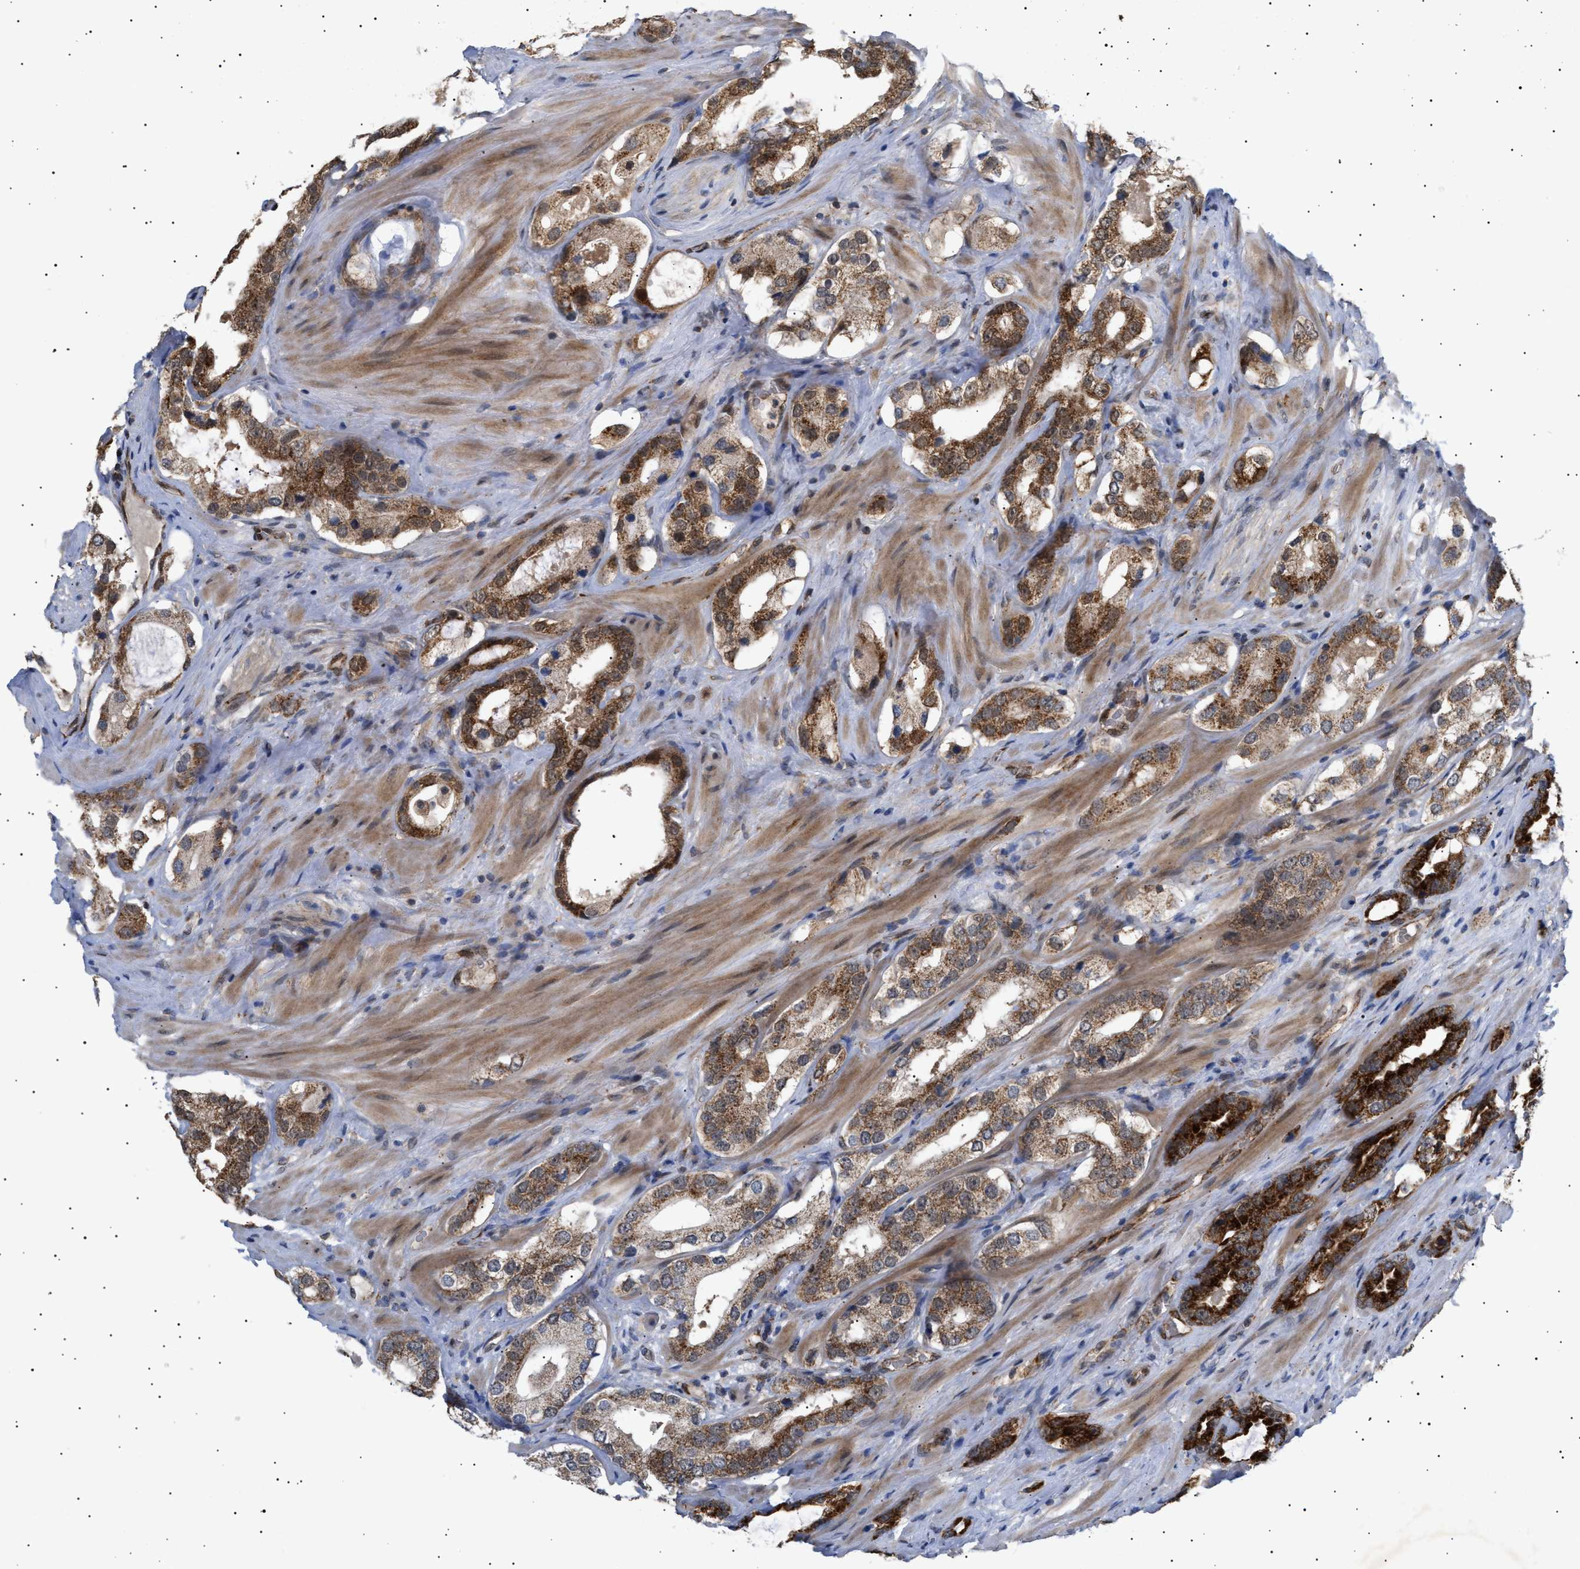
{"staining": {"intensity": "strong", "quantity": ">75%", "location": "cytoplasmic/membranous"}, "tissue": "prostate cancer", "cell_type": "Tumor cells", "image_type": "cancer", "snomed": [{"axis": "morphology", "description": "Adenocarcinoma, High grade"}, {"axis": "topography", "description": "Prostate"}], "caption": "Prostate cancer (high-grade adenocarcinoma) was stained to show a protein in brown. There is high levels of strong cytoplasmic/membranous expression in about >75% of tumor cells.", "gene": "SIRT5", "patient": {"sex": "male", "age": 63}}